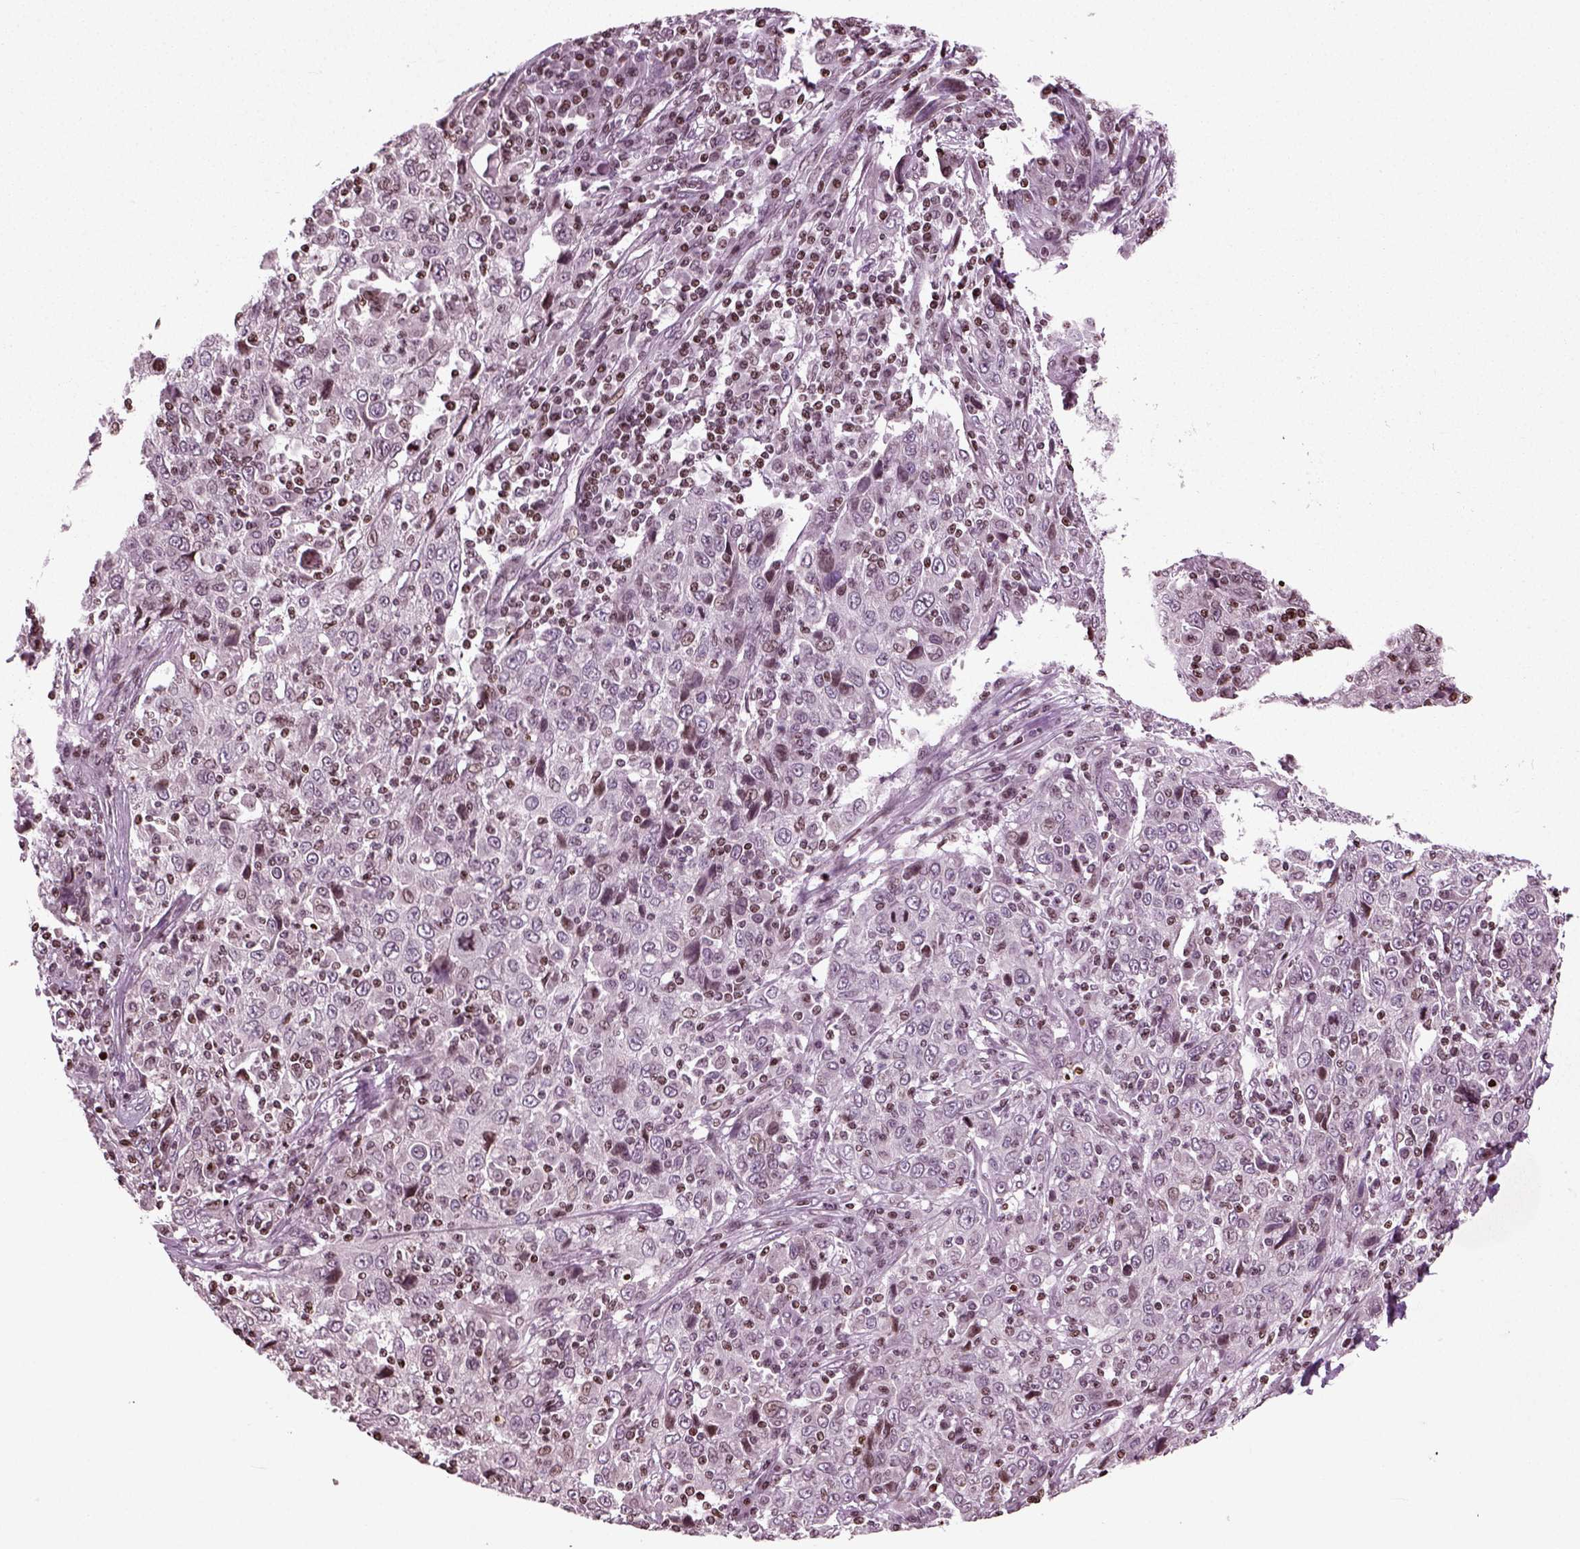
{"staining": {"intensity": "negative", "quantity": "none", "location": "none"}, "tissue": "cervical cancer", "cell_type": "Tumor cells", "image_type": "cancer", "snomed": [{"axis": "morphology", "description": "Squamous cell carcinoma, NOS"}, {"axis": "topography", "description": "Cervix"}], "caption": "The photomicrograph demonstrates no staining of tumor cells in cervical cancer.", "gene": "HEYL", "patient": {"sex": "female", "age": 46}}